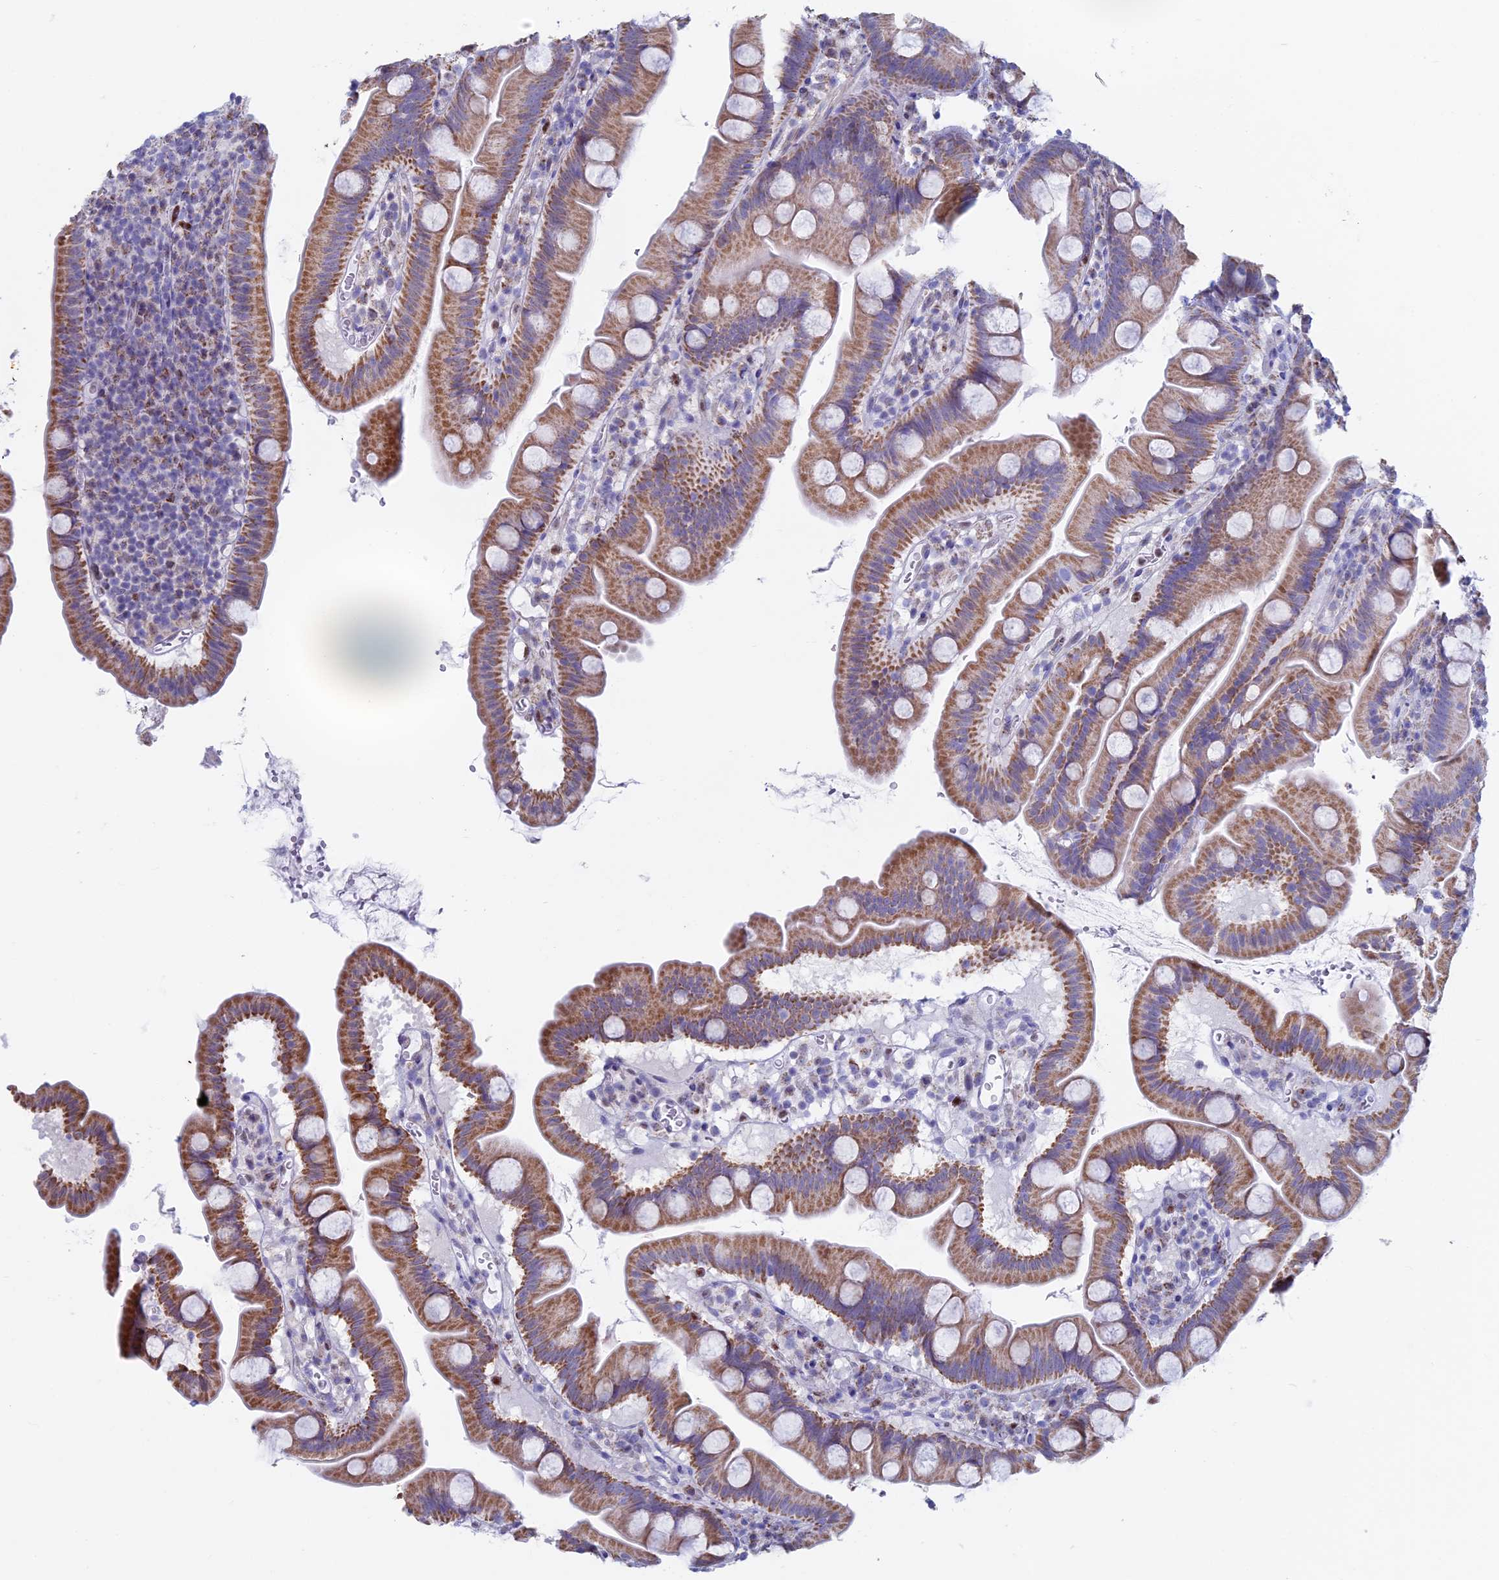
{"staining": {"intensity": "moderate", "quantity": "25%-75%", "location": "cytoplasmic/membranous"}, "tissue": "small intestine", "cell_type": "Glandular cells", "image_type": "normal", "snomed": [{"axis": "morphology", "description": "Normal tissue, NOS"}, {"axis": "topography", "description": "Small intestine"}], "caption": "Protein expression analysis of unremarkable human small intestine reveals moderate cytoplasmic/membranous positivity in approximately 25%-75% of glandular cells. (Stains: DAB (3,3'-diaminobenzidine) in brown, nuclei in blue, Microscopy: brightfield microscopy at high magnification).", "gene": "ACSS1", "patient": {"sex": "female", "age": 68}}